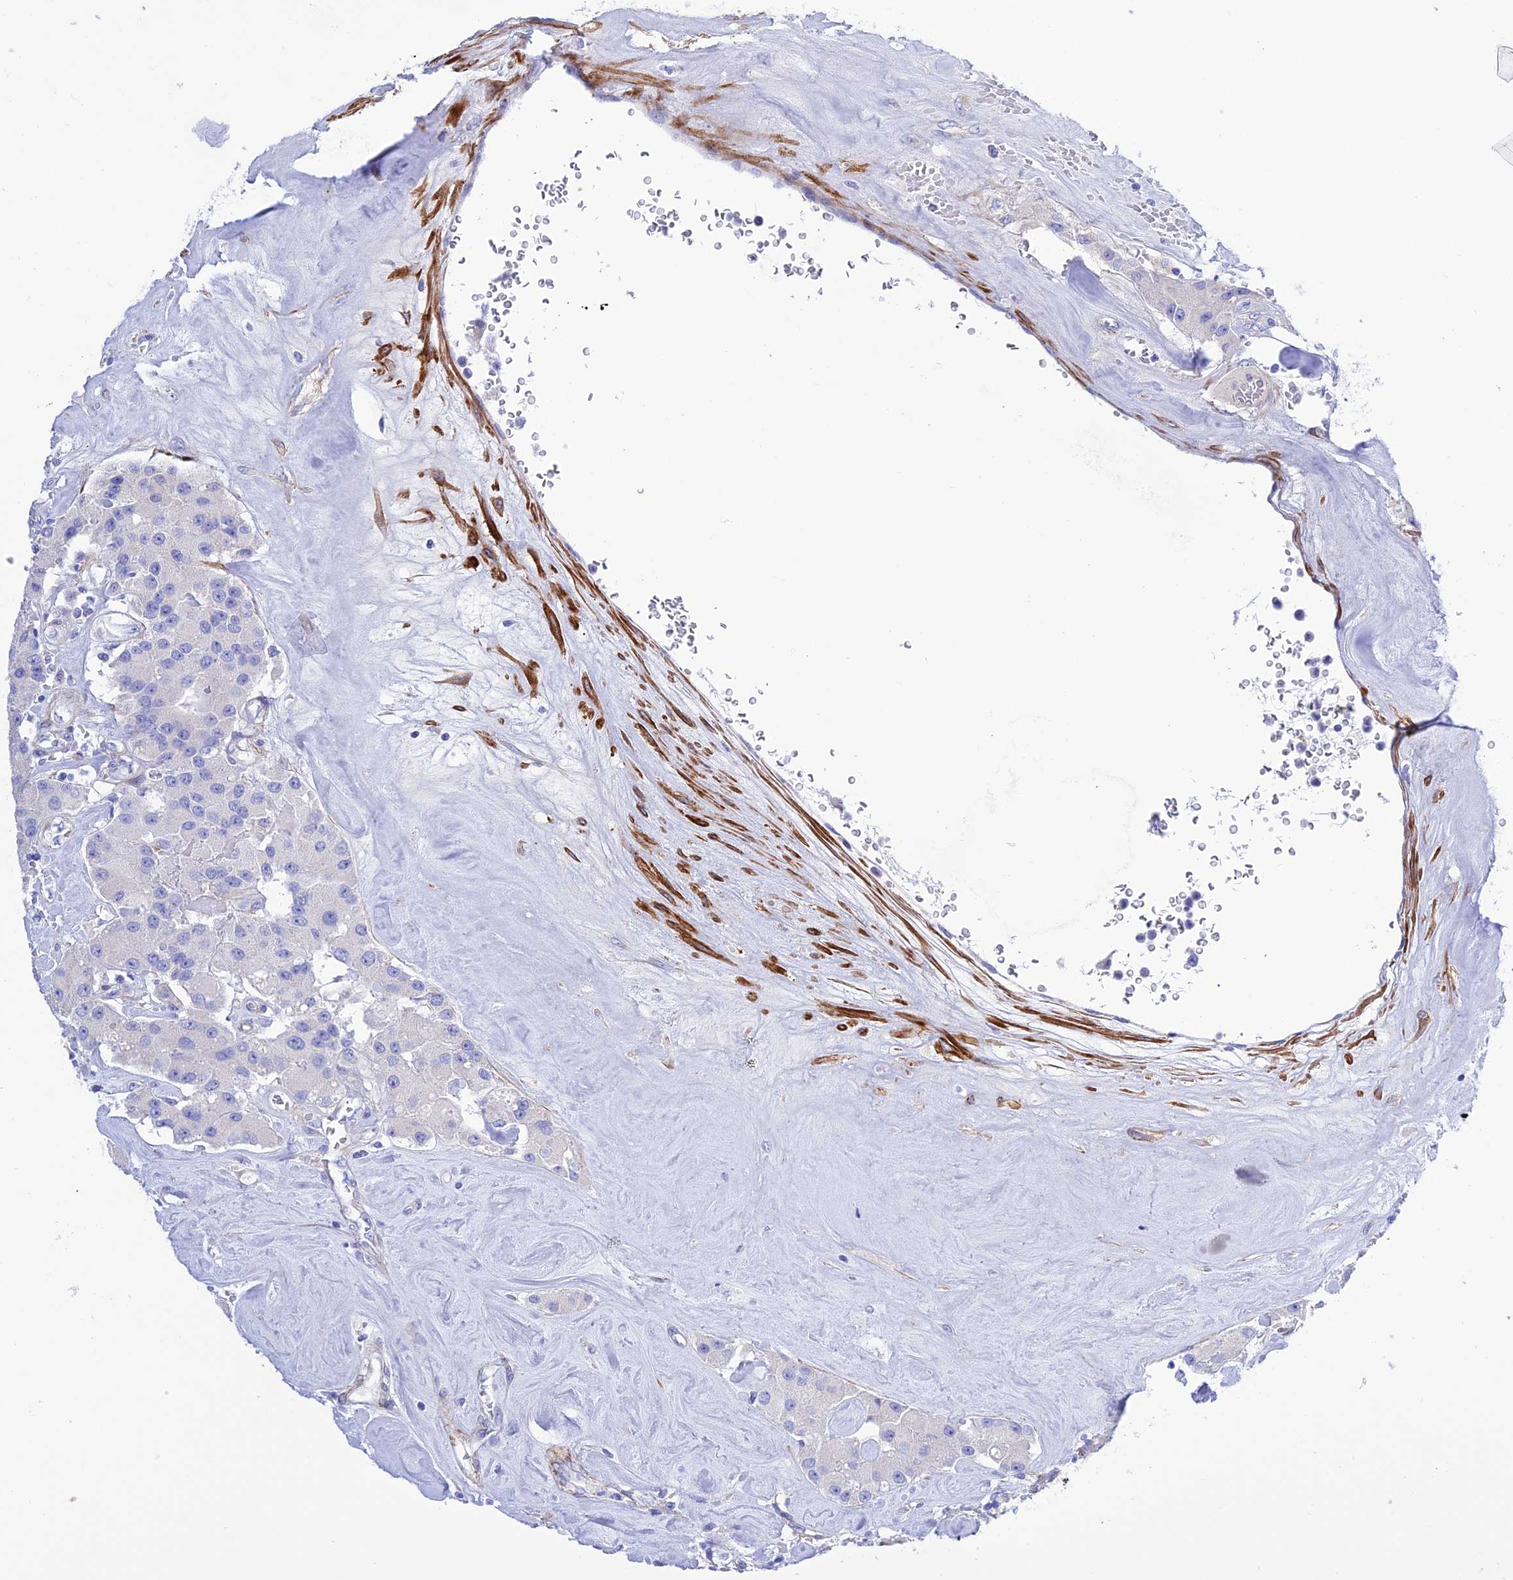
{"staining": {"intensity": "negative", "quantity": "none", "location": "none"}, "tissue": "carcinoid", "cell_type": "Tumor cells", "image_type": "cancer", "snomed": [{"axis": "morphology", "description": "Carcinoid, malignant, NOS"}, {"axis": "topography", "description": "Pancreas"}], "caption": "Human carcinoid stained for a protein using immunohistochemistry (IHC) exhibits no staining in tumor cells.", "gene": "FRA10AC1", "patient": {"sex": "male", "age": 41}}